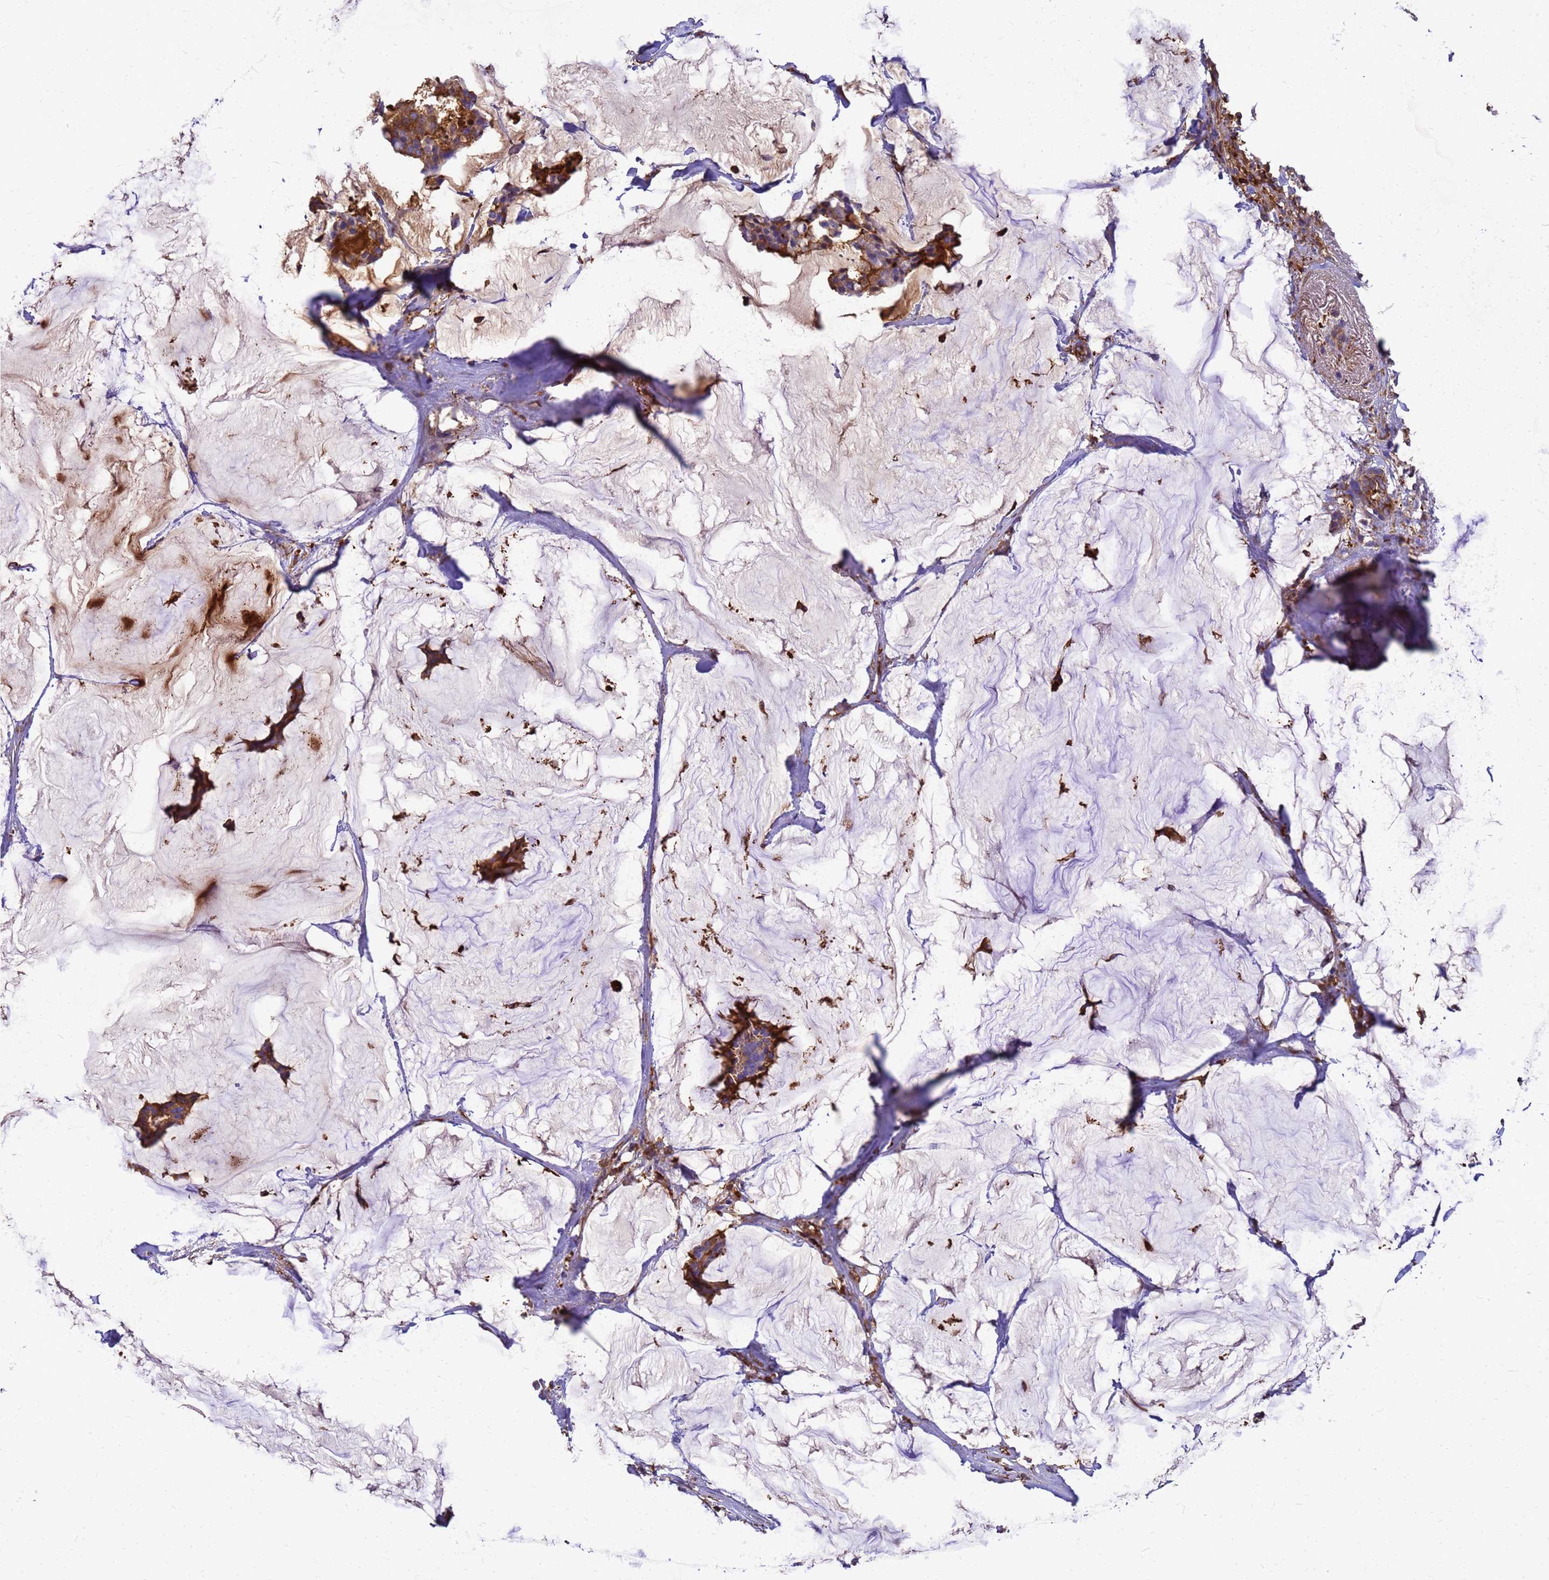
{"staining": {"intensity": "moderate", "quantity": ">75%", "location": "cytoplasmic/membranous"}, "tissue": "breast cancer", "cell_type": "Tumor cells", "image_type": "cancer", "snomed": [{"axis": "morphology", "description": "Duct carcinoma"}, {"axis": "topography", "description": "Breast"}], "caption": "Tumor cells show medium levels of moderate cytoplasmic/membranous staining in about >75% of cells in human breast cancer.", "gene": "ZNF235", "patient": {"sex": "female", "age": 93}}